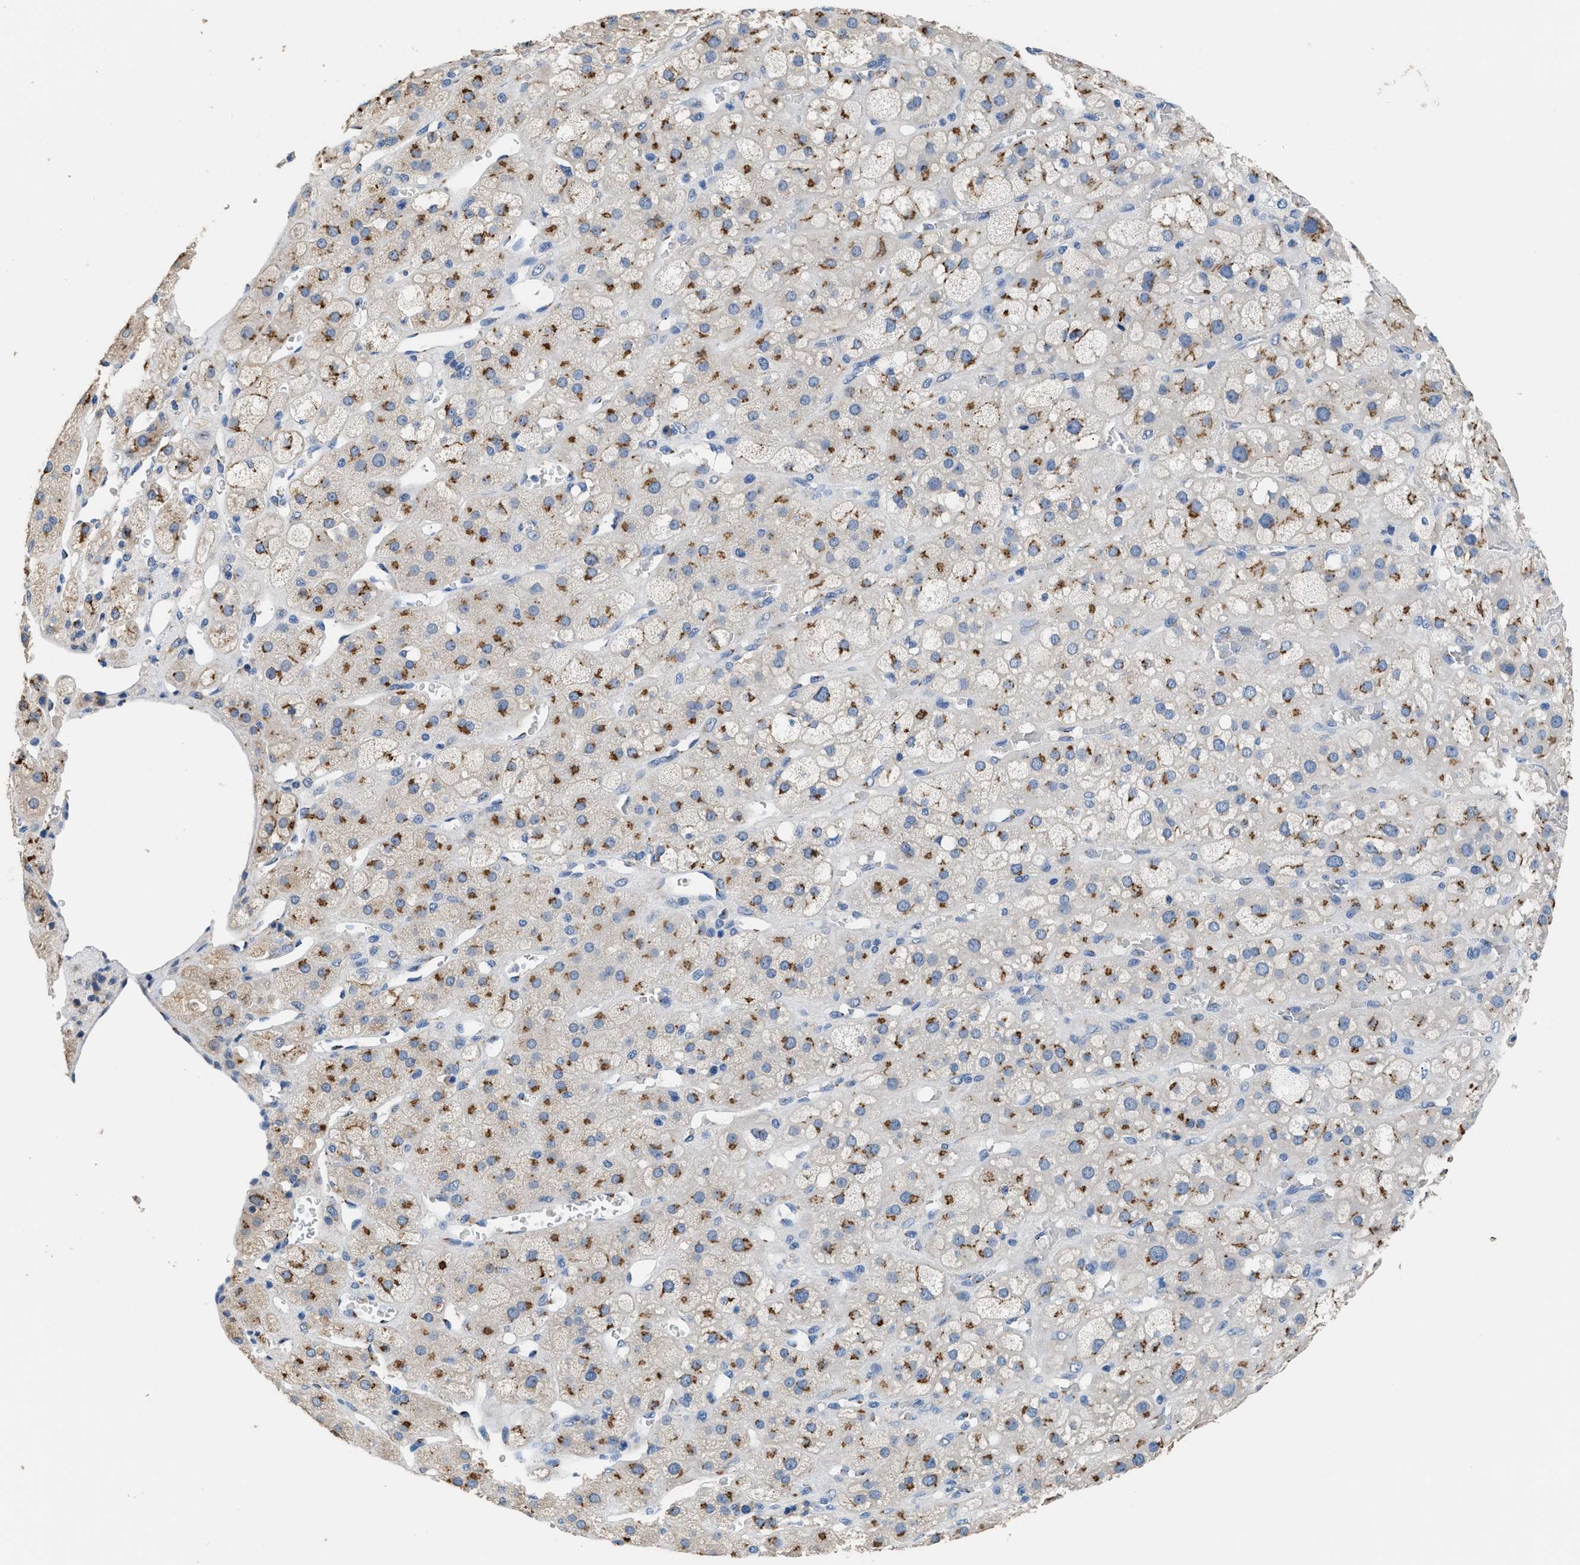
{"staining": {"intensity": "moderate", "quantity": ">75%", "location": "cytoplasmic/membranous"}, "tissue": "adrenal gland", "cell_type": "Glandular cells", "image_type": "normal", "snomed": [{"axis": "morphology", "description": "Normal tissue, NOS"}, {"axis": "topography", "description": "Adrenal gland"}], "caption": "The immunohistochemical stain shows moderate cytoplasmic/membranous expression in glandular cells of unremarkable adrenal gland. (DAB IHC with brightfield microscopy, high magnification).", "gene": "GOLM1", "patient": {"sex": "female", "age": 47}}